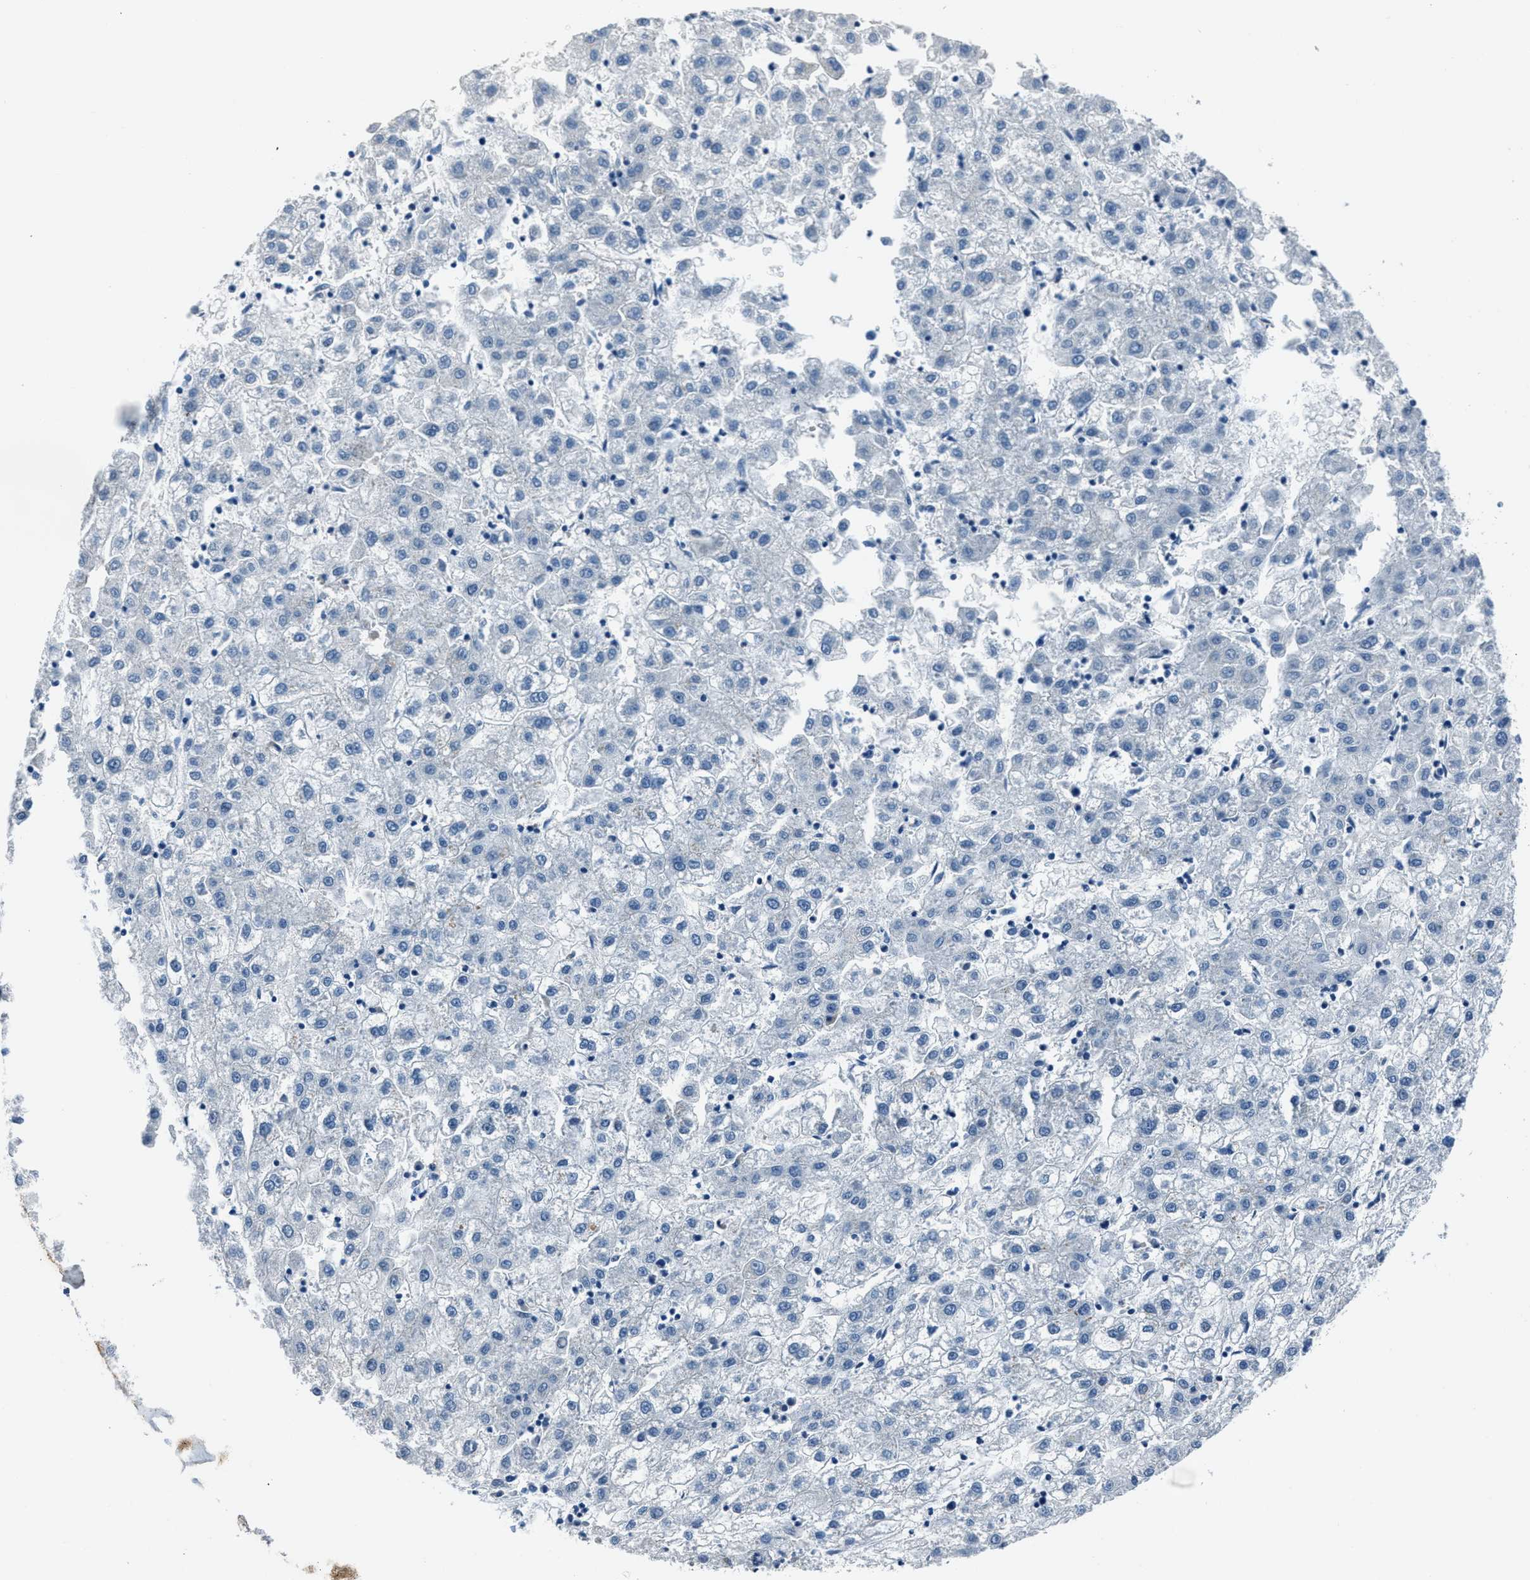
{"staining": {"intensity": "negative", "quantity": "none", "location": "none"}, "tissue": "liver cancer", "cell_type": "Tumor cells", "image_type": "cancer", "snomed": [{"axis": "morphology", "description": "Carcinoma, Hepatocellular, NOS"}, {"axis": "topography", "description": "Liver"}], "caption": "This is an immunohistochemistry (IHC) photomicrograph of human liver cancer (hepatocellular carcinoma). There is no positivity in tumor cells.", "gene": "DUSP19", "patient": {"sex": "male", "age": 72}}